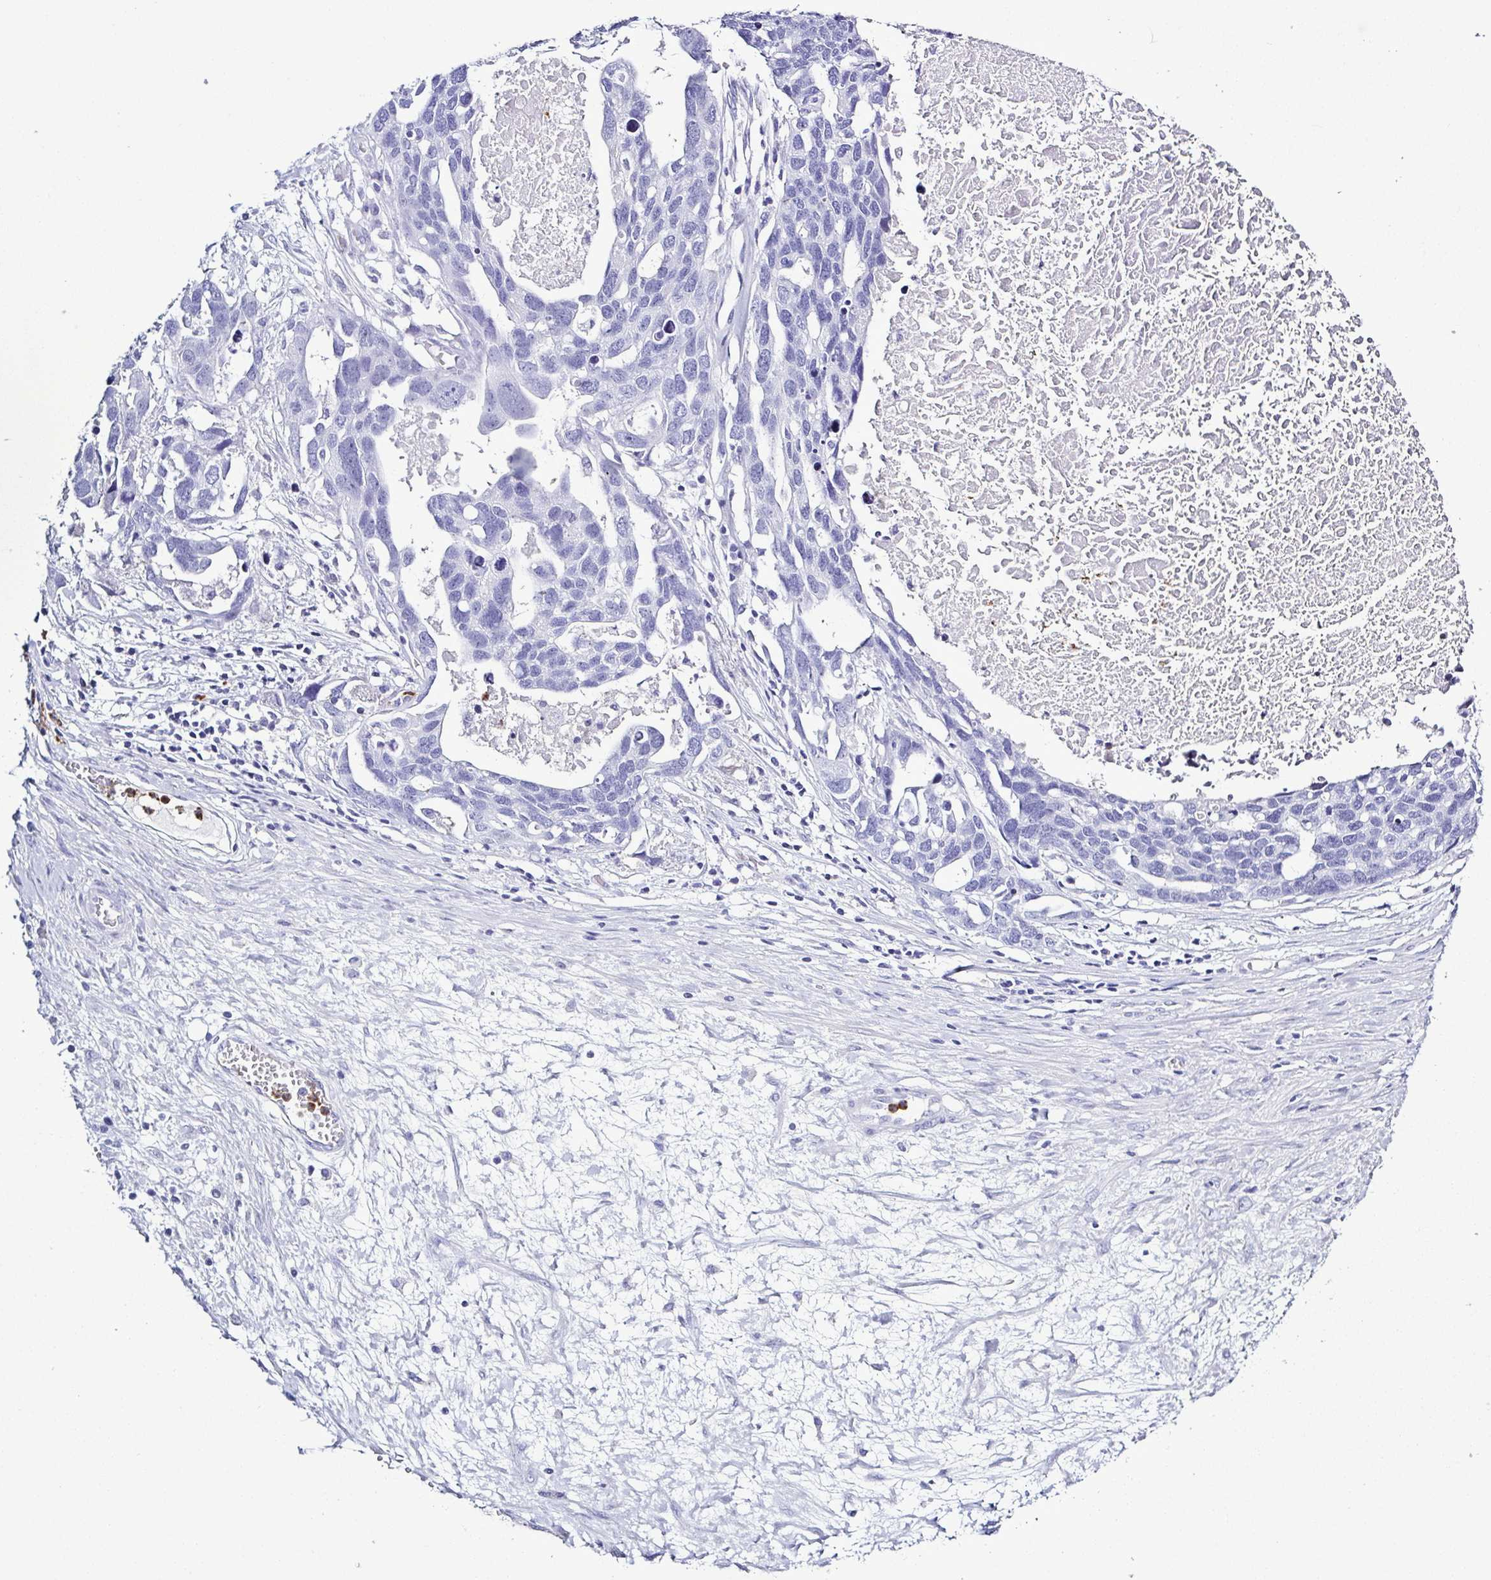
{"staining": {"intensity": "negative", "quantity": "none", "location": "none"}, "tissue": "ovarian cancer", "cell_type": "Tumor cells", "image_type": "cancer", "snomed": [{"axis": "morphology", "description": "Cystadenocarcinoma, serous, NOS"}, {"axis": "topography", "description": "Ovary"}], "caption": "Tumor cells are negative for brown protein staining in ovarian cancer (serous cystadenocarcinoma).", "gene": "LTF", "patient": {"sex": "female", "age": 54}}